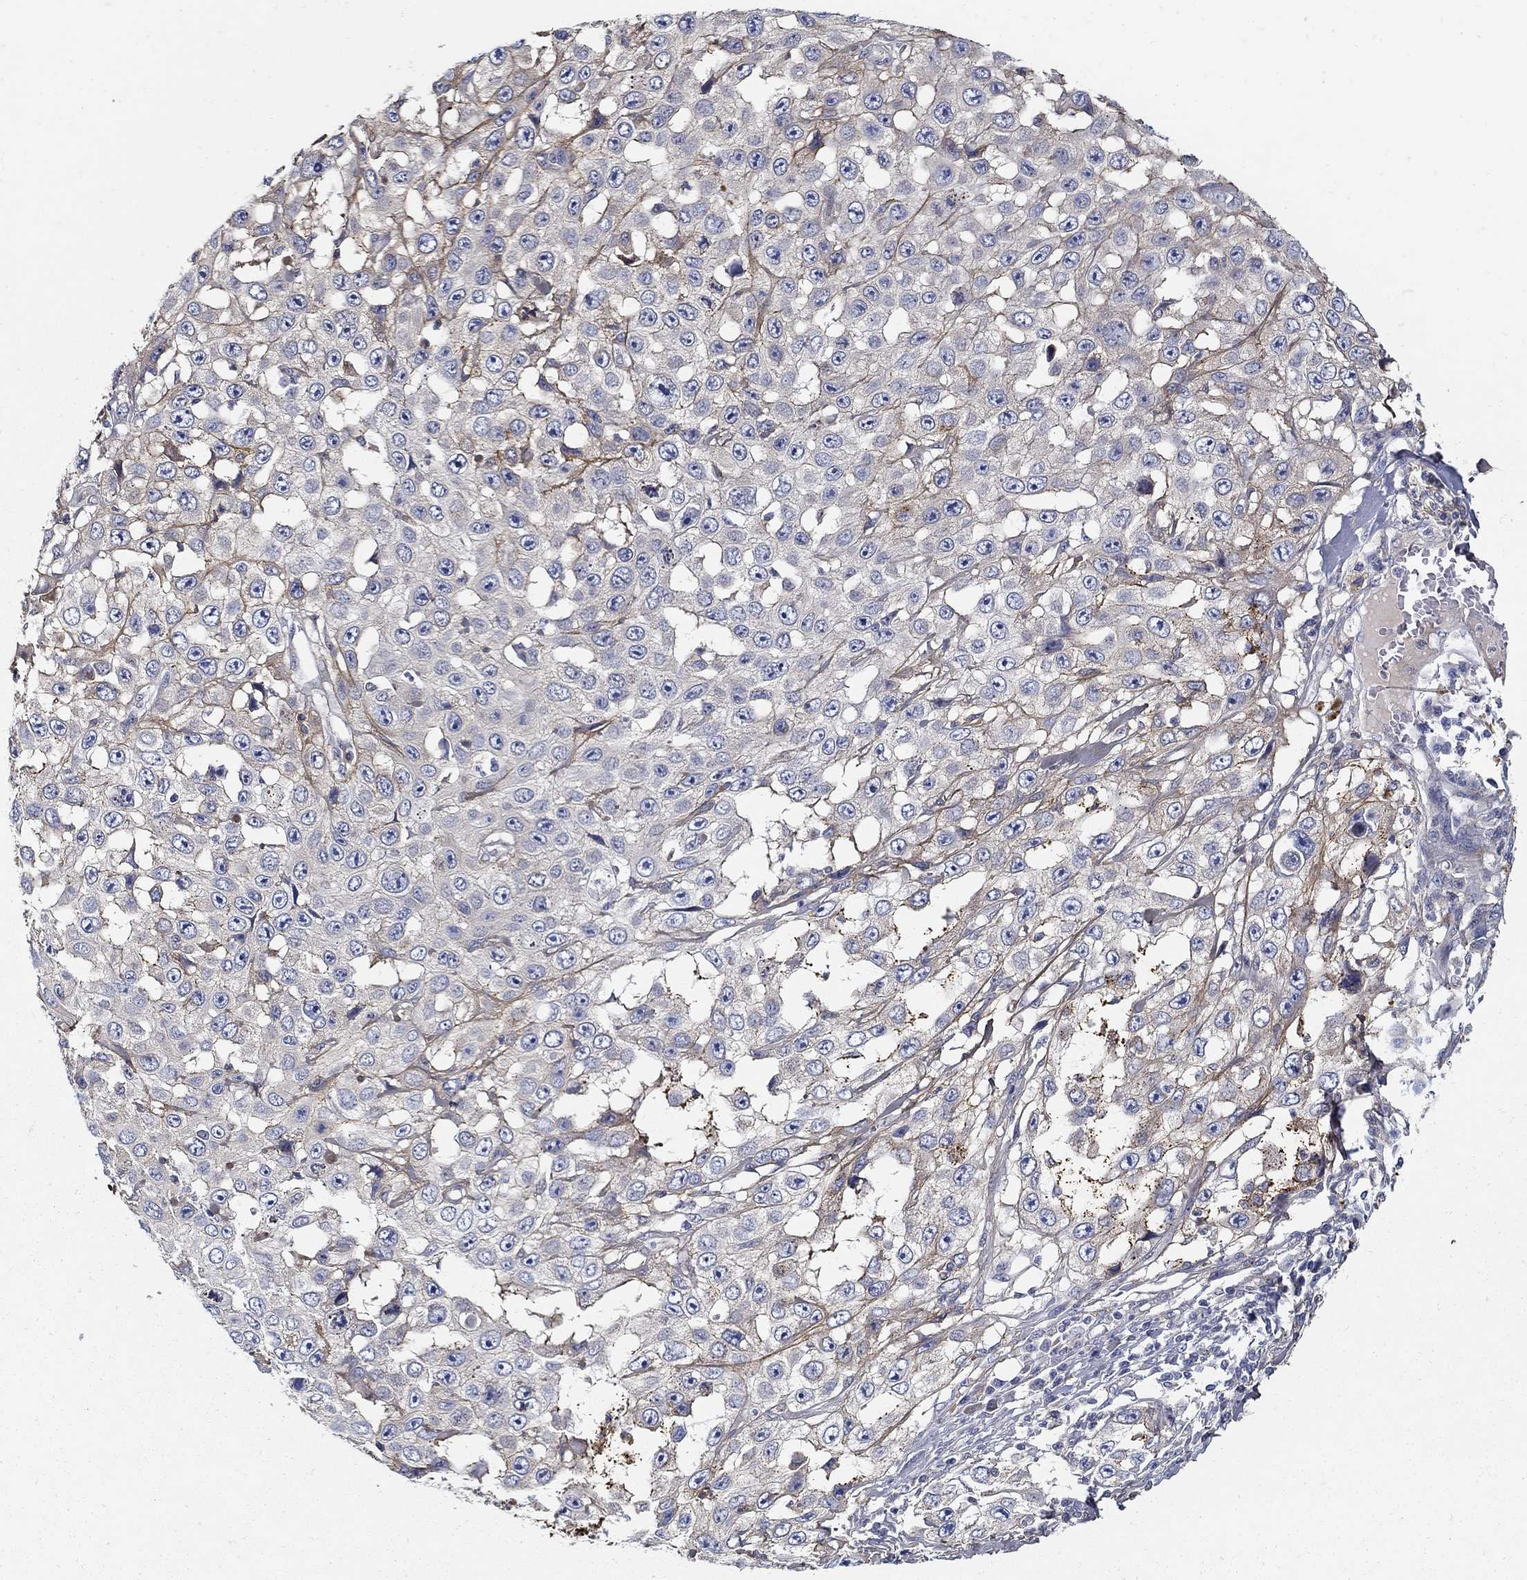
{"staining": {"intensity": "negative", "quantity": "none", "location": "none"}, "tissue": "skin cancer", "cell_type": "Tumor cells", "image_type": "cancer", "snomed": [{"axis": "morphology", "description": "Squamous cell carcinoma, NOS"}, {"axis": "topography", "description": "Skin"}], "caption": "Skin squamous cell carcinoma was stained to show a protein in brown. There is no significant staining in tumor cells.", "gene": "TGFBI", "patient": {"sex": "male", "age": 82}}